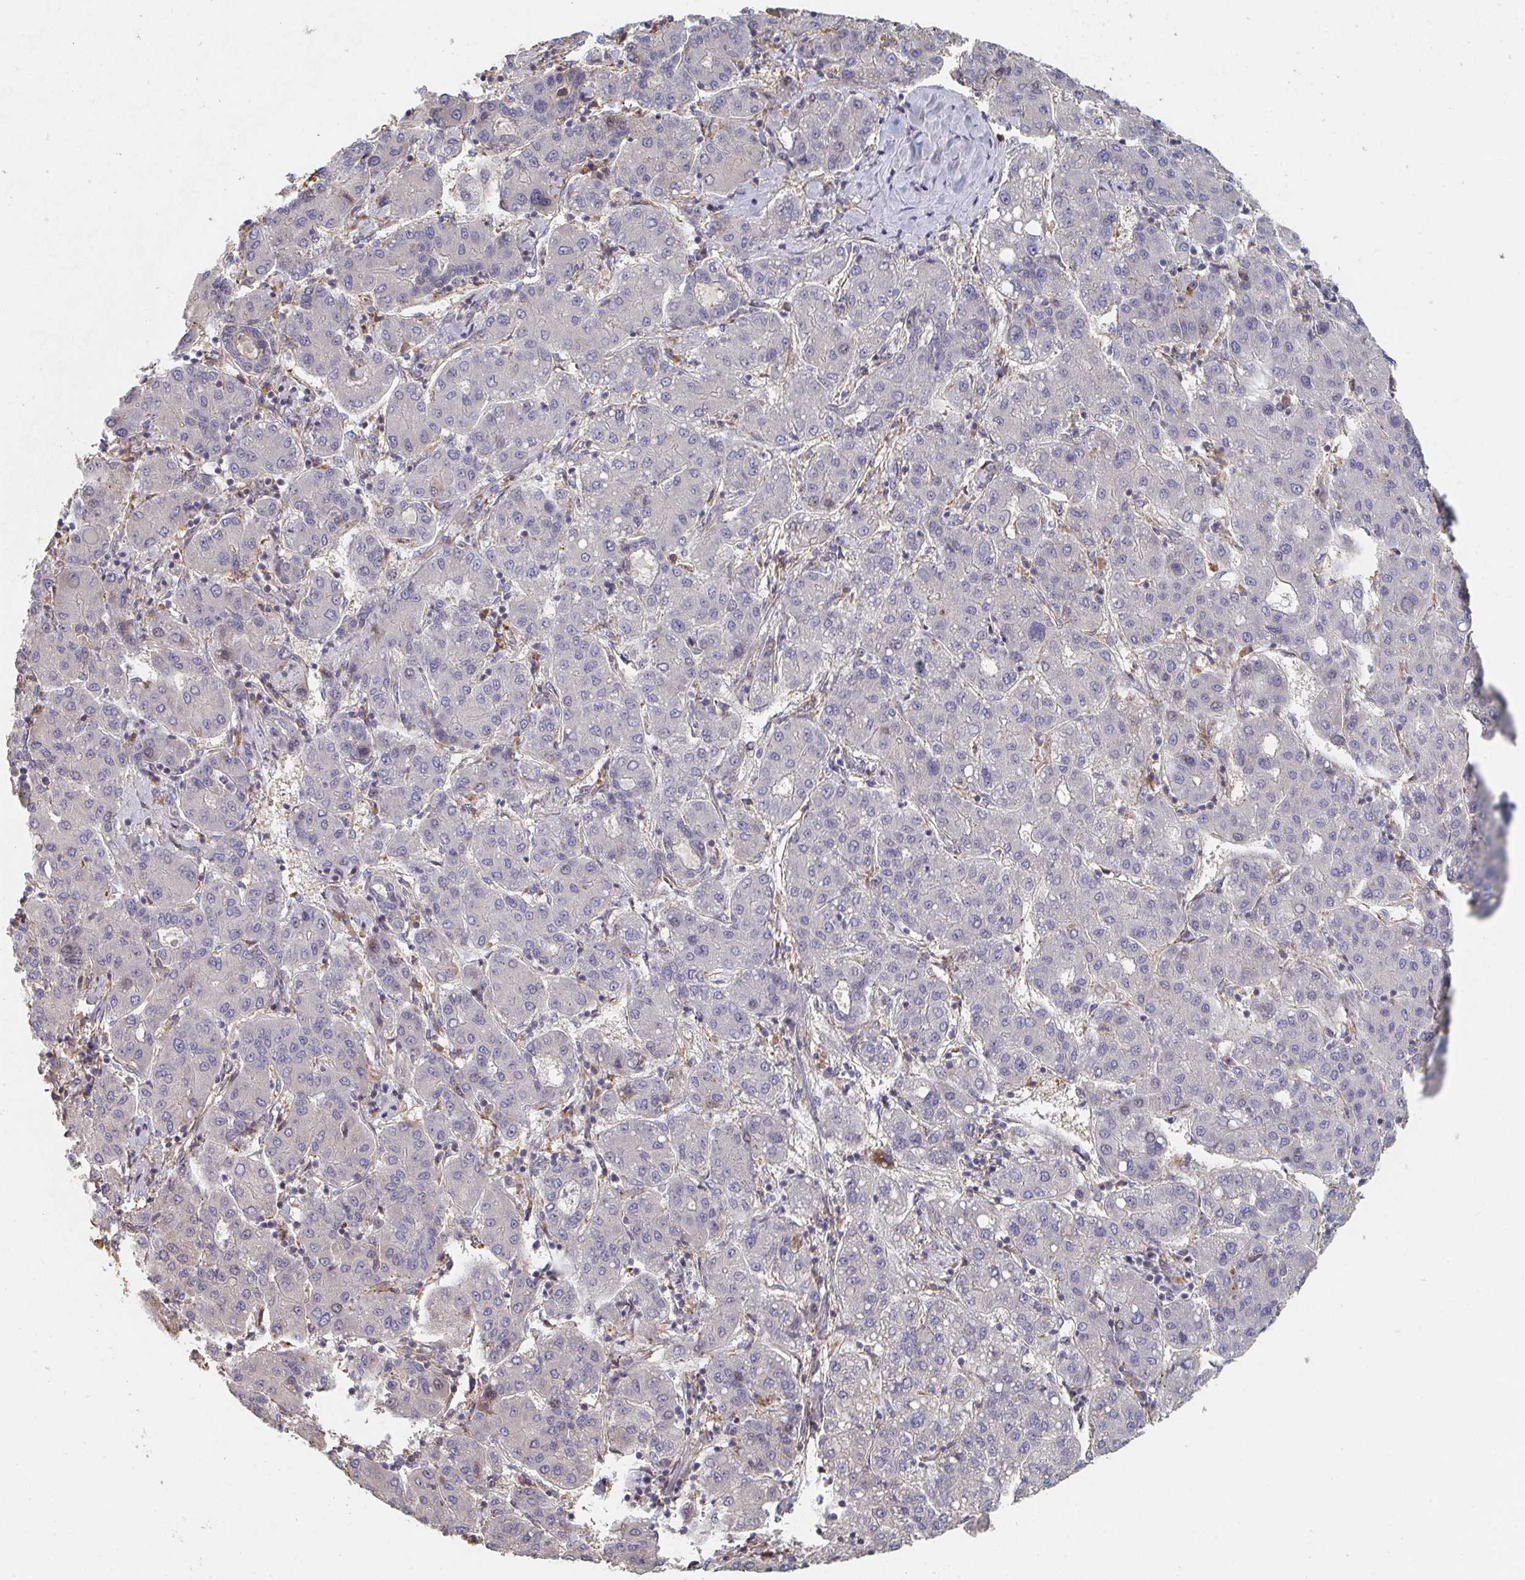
{"staining": {"intensity": "negative", "quantity": "none", "location": "none"}, "tissue": "liver cancer", "cell_type": "Tumor cells", "image_type": "cancer", "snomed": [{"axis": "morphology", "description": "Carcinoma, Hepatocellular, NOS"}, {"axis": "topography", "description": "Liver"}], "caption": "Immunohistochemical staining of human liver hepatocellular carcinoma shows no significant expression in tumor cells.", "gene": "PTEN", "patient": {"sex": "male", "age": 65}}